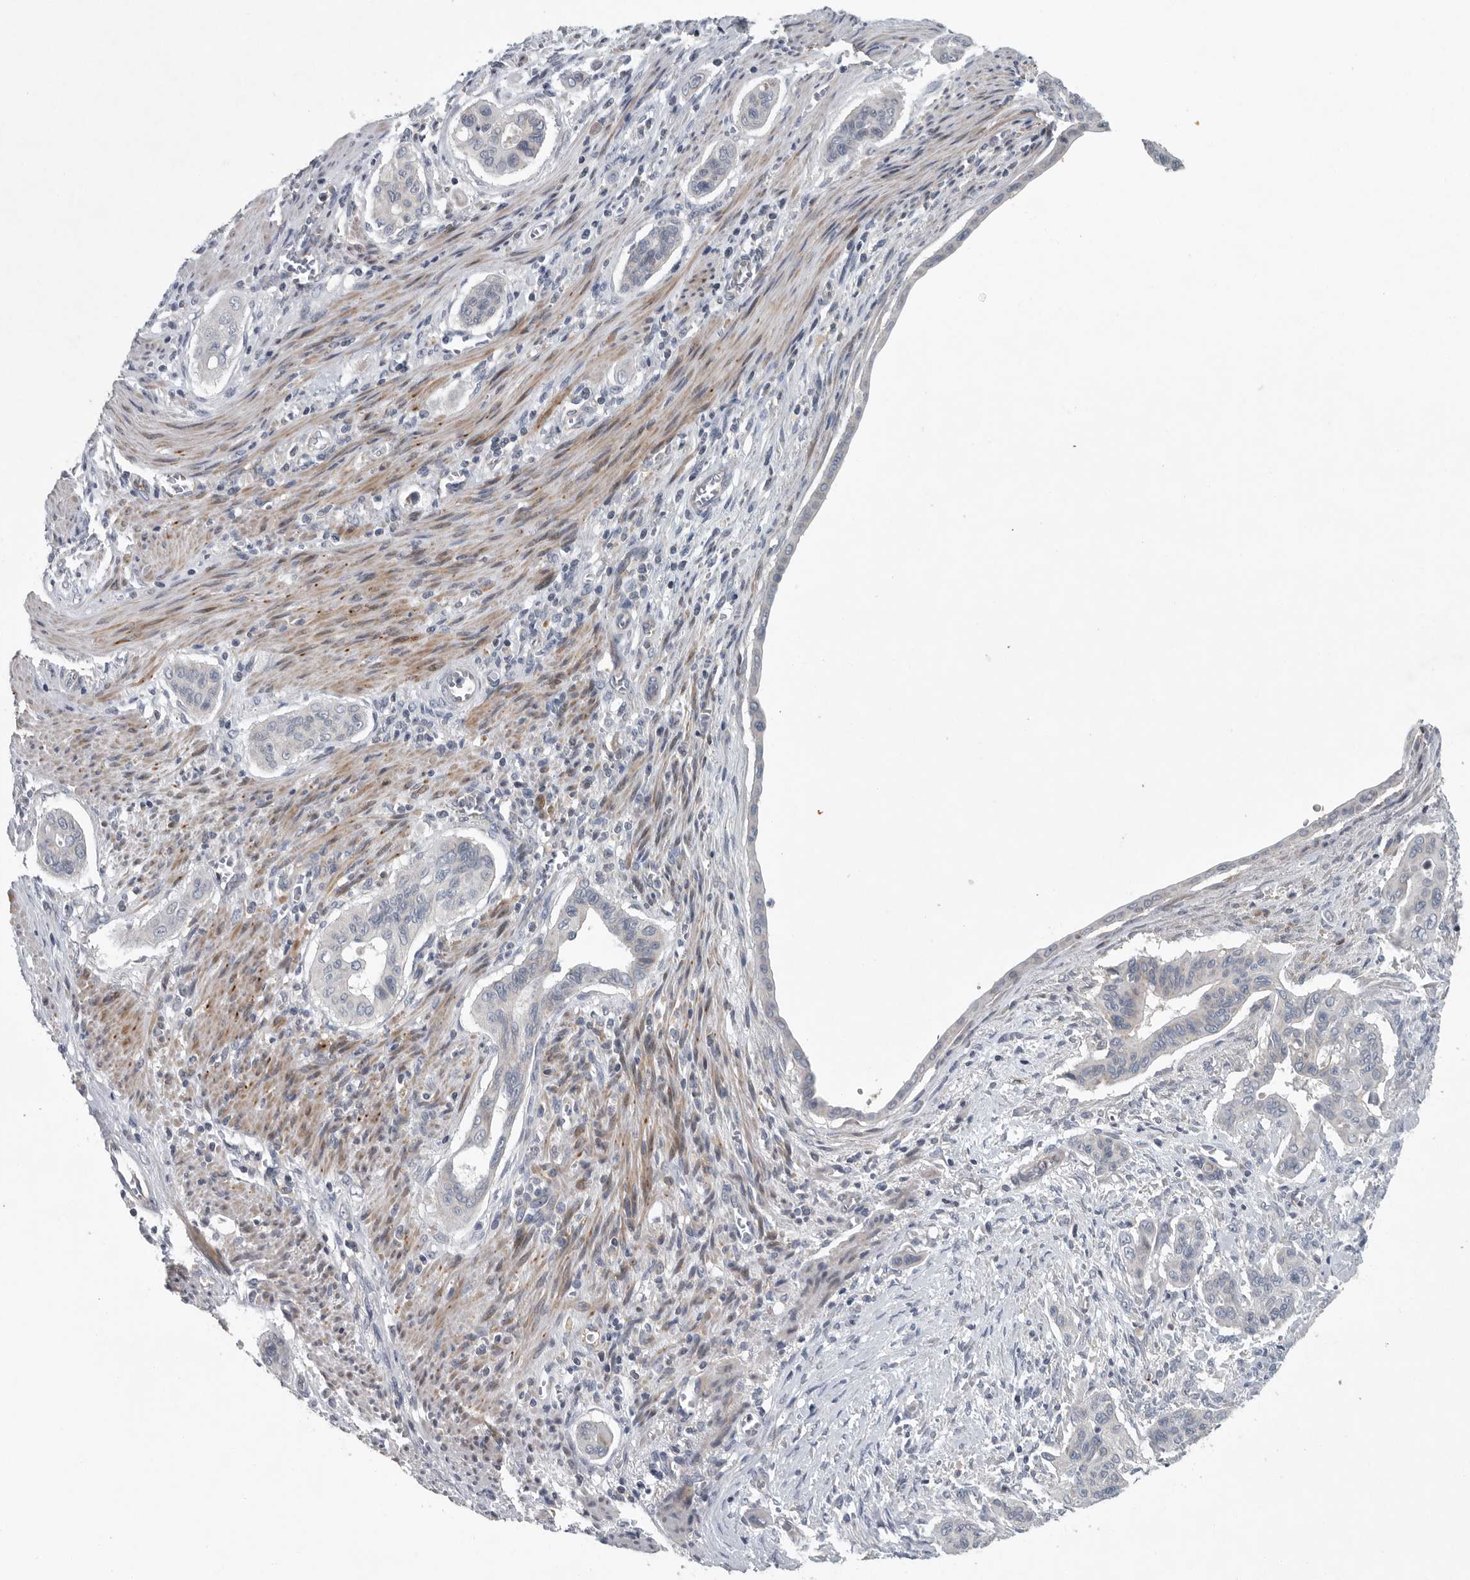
{"staining": {"intensity": "negative", "quantity": "none", "location": "none"}, "tissue": "pancreatic cancer", "cell_type": "Tumor cells", "image_type": "cancer", "snomed": [{"axis": "morphology", "description": "Adenocarcinoma, NOS"}, {"axis": "topography", "description": "Pancreas"}], "caption": "Tumor cells show no significant expression in pancreatic cancer.", "gene": "MPP3", "patient": {"sex": "male", "age": 77}}